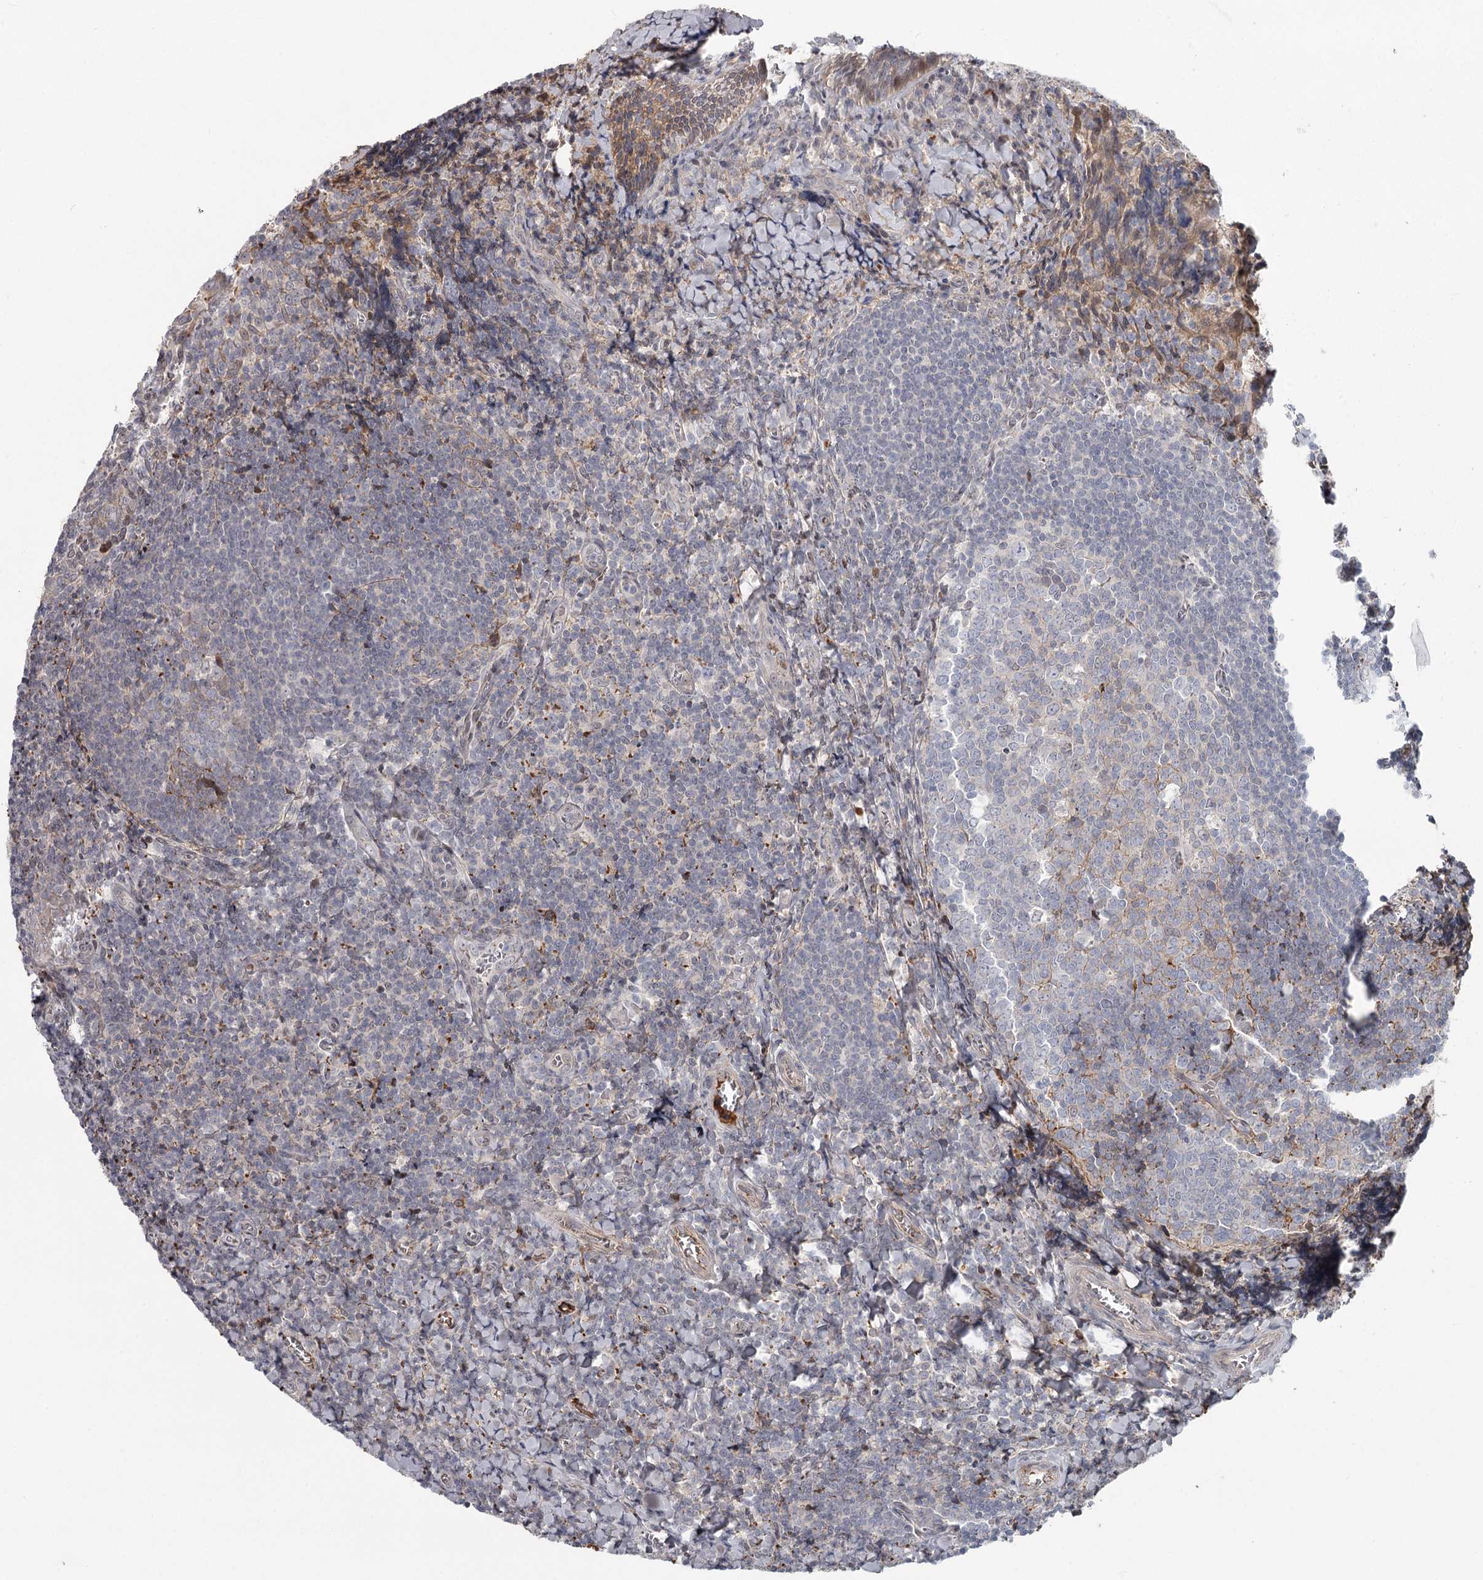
{"staining": {"intensity": "negative", "quantity": "none", "location": "none"}, "tissue": "tonsil", "cell_type": "Germinal center cells", "image_type": "normal", "snomed": [{"axis": "morphology", "description": "Normal tissue, NOS"}, {"axis": "topography", "description": "Tonsil"}], "caption": "Immunohistochemistry (IHC) image of unremarkable tonsil: tonsil stained with DAB (3,3'-diaminobenzidine) displays no significant protein expression in germinal center cells.", "gene": "DHRS9", "patient": {"sex": "male", "age": 27}}